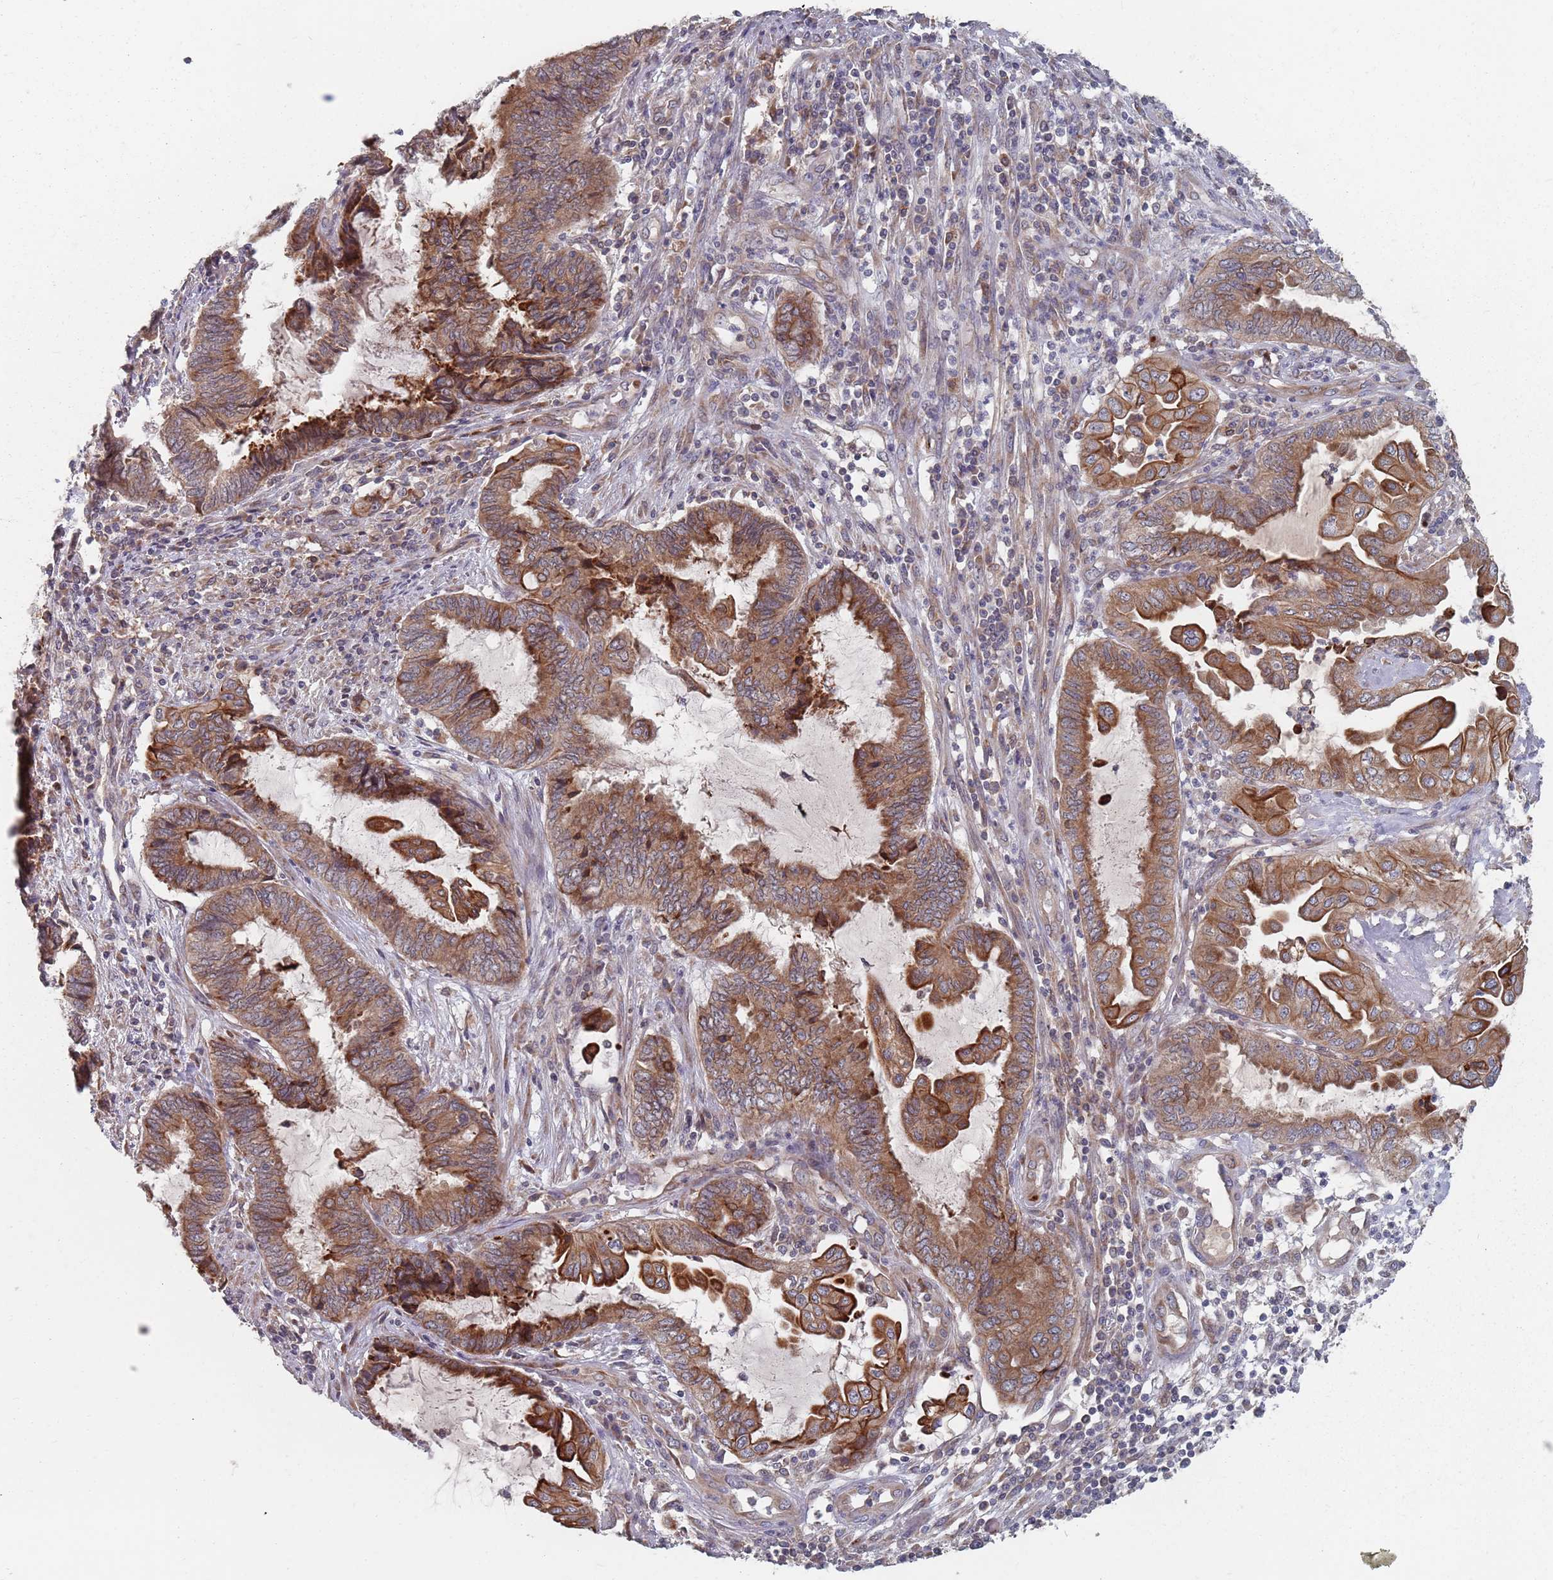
{"staining": {"intensity": "strong", "quantity": ">75%", "location": "cytoplasmic/membranous"}, "tissue": "endometrial cancer", "cell_type": "Tumor cells", "image_type": "cancer", "snomed": [{"axis": "morphology", "description": "Adenocarcinoma, NOS"}, {"axis": "topography", "description": "Uterus"}, {"axis": "topography", "description": "Endometrium"}], "caption": "Immunohistochemistry (IHC) of endometrial adenocarcinoma demonstrates high levels of strong cytoplasmic/membranous expression in about >75% of tumor cells. (DAB (3,3'-diaminobenzidine) IHC with brightfield microscopy, high magnification).", "gene": "ADAL", "patient": {"sex": "female", "age": 70}}